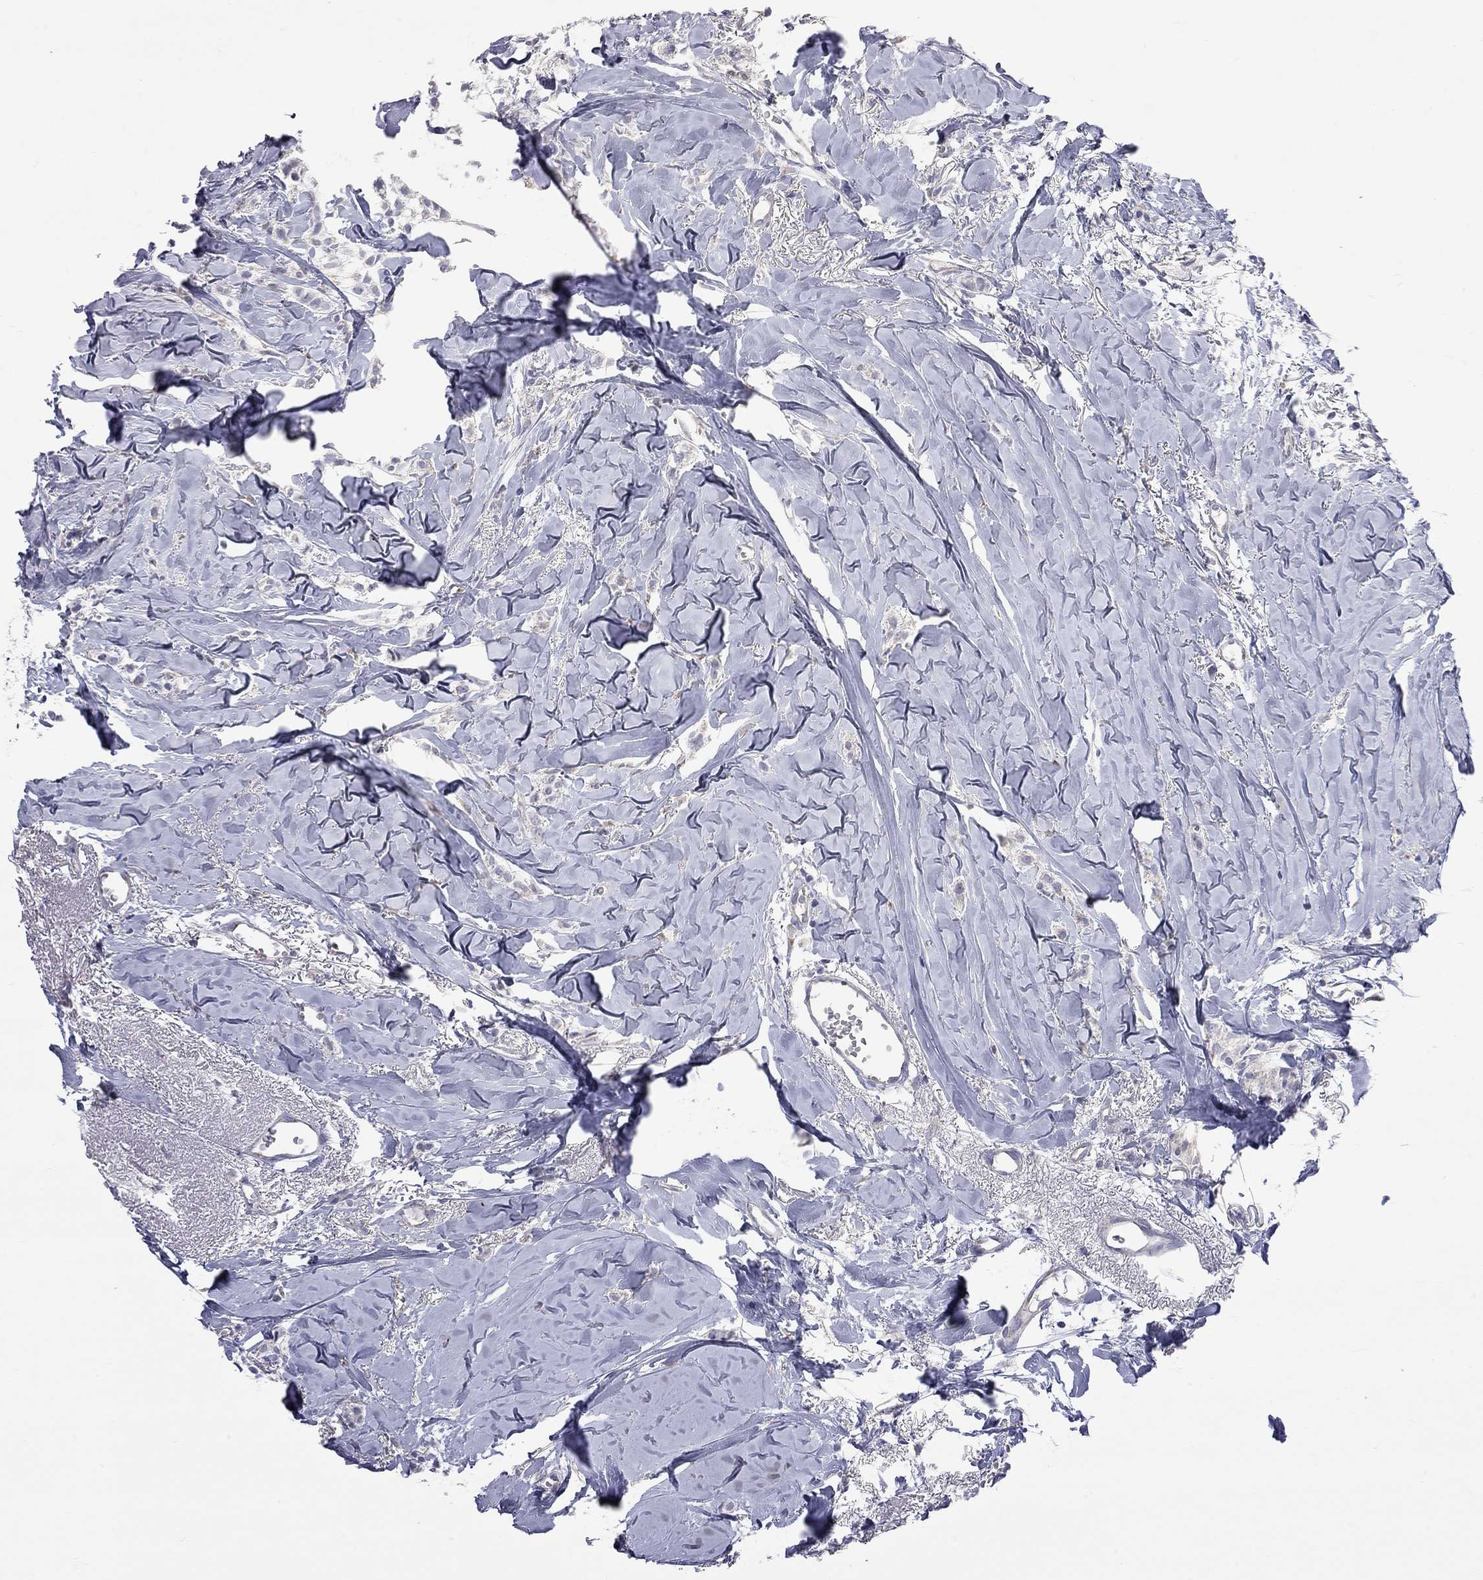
{"staining": {"intensity": "negative", "quantity": "none", "location": "none"}, "tissue": "breast cancer", "cell_type": "Tumor cells", "image_type": "cancer", "snomed": [{"axis": "morphology", "description": "Duct carcinoma"}, {"axis": "topography", "description": "Breast"}], "caption": "The image exhibits no significant staining in tumor cells of breast cancer (intraductal carcinoma).", "gene": "OPRK1", "patient": {"sex": "female", "age": 85}}